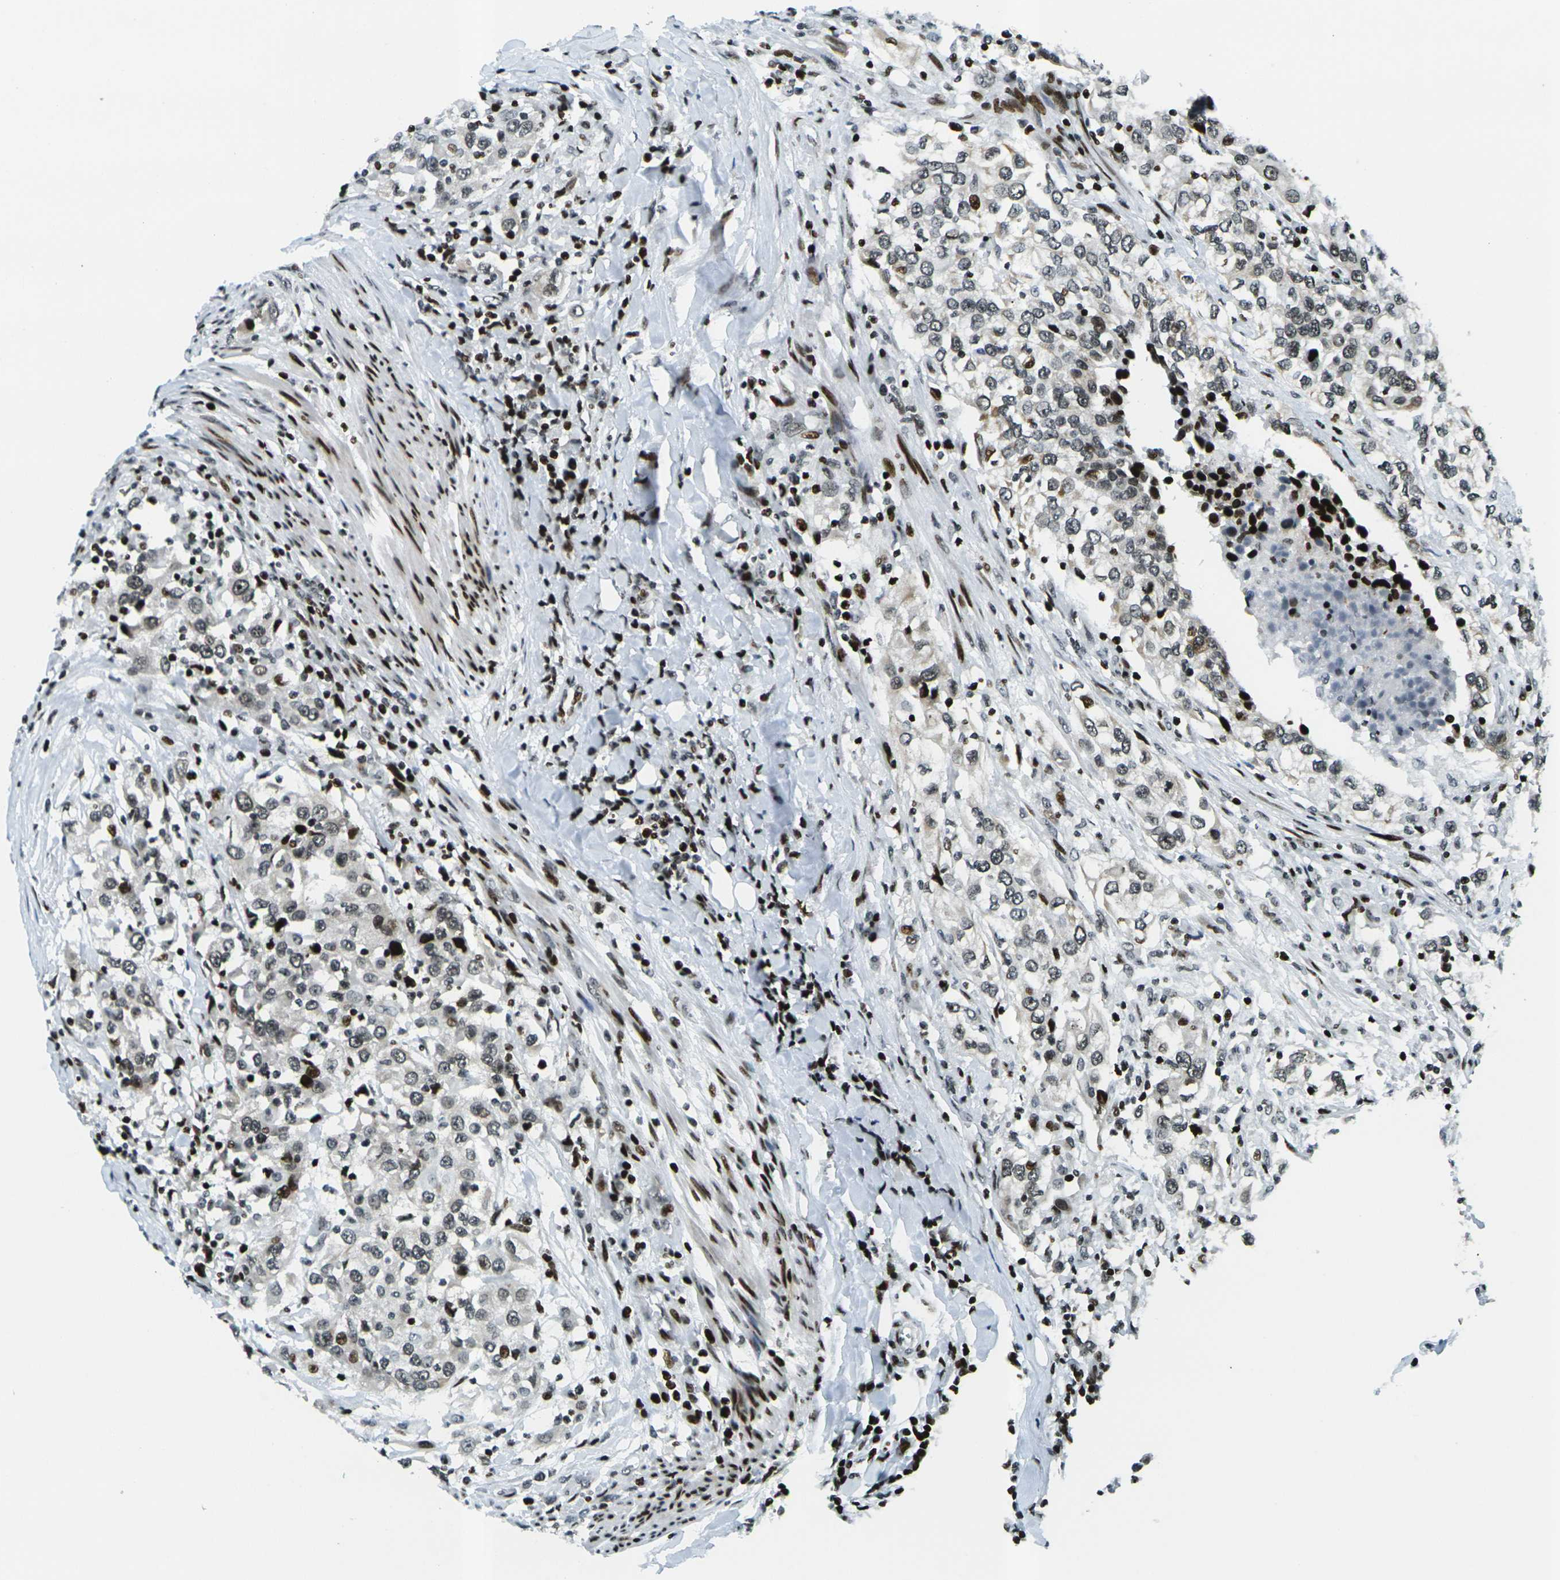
{"staining": {"intensity": "moderate", "quantity": ">75%", "location": "nuclear"}, "tissue": "urothelial cancer", "cell_type": "Tumor cells", "image_type": "cancer", "snomed": [{"axis": "morphology", "description": "Urothelial carcinoma, High grade"}, {"axis": "topography", "description": "Urinary bladder"}], "caption": "Protein expression analysis of human urothelial cancer reveals moderate nuclear positivity in about >75% of tumor cells. The protein of interest is shown in brown color, while the nuclei are stained blue.", "gene": "H3-3A", "patient": {"sex": "female", "age": 56}}